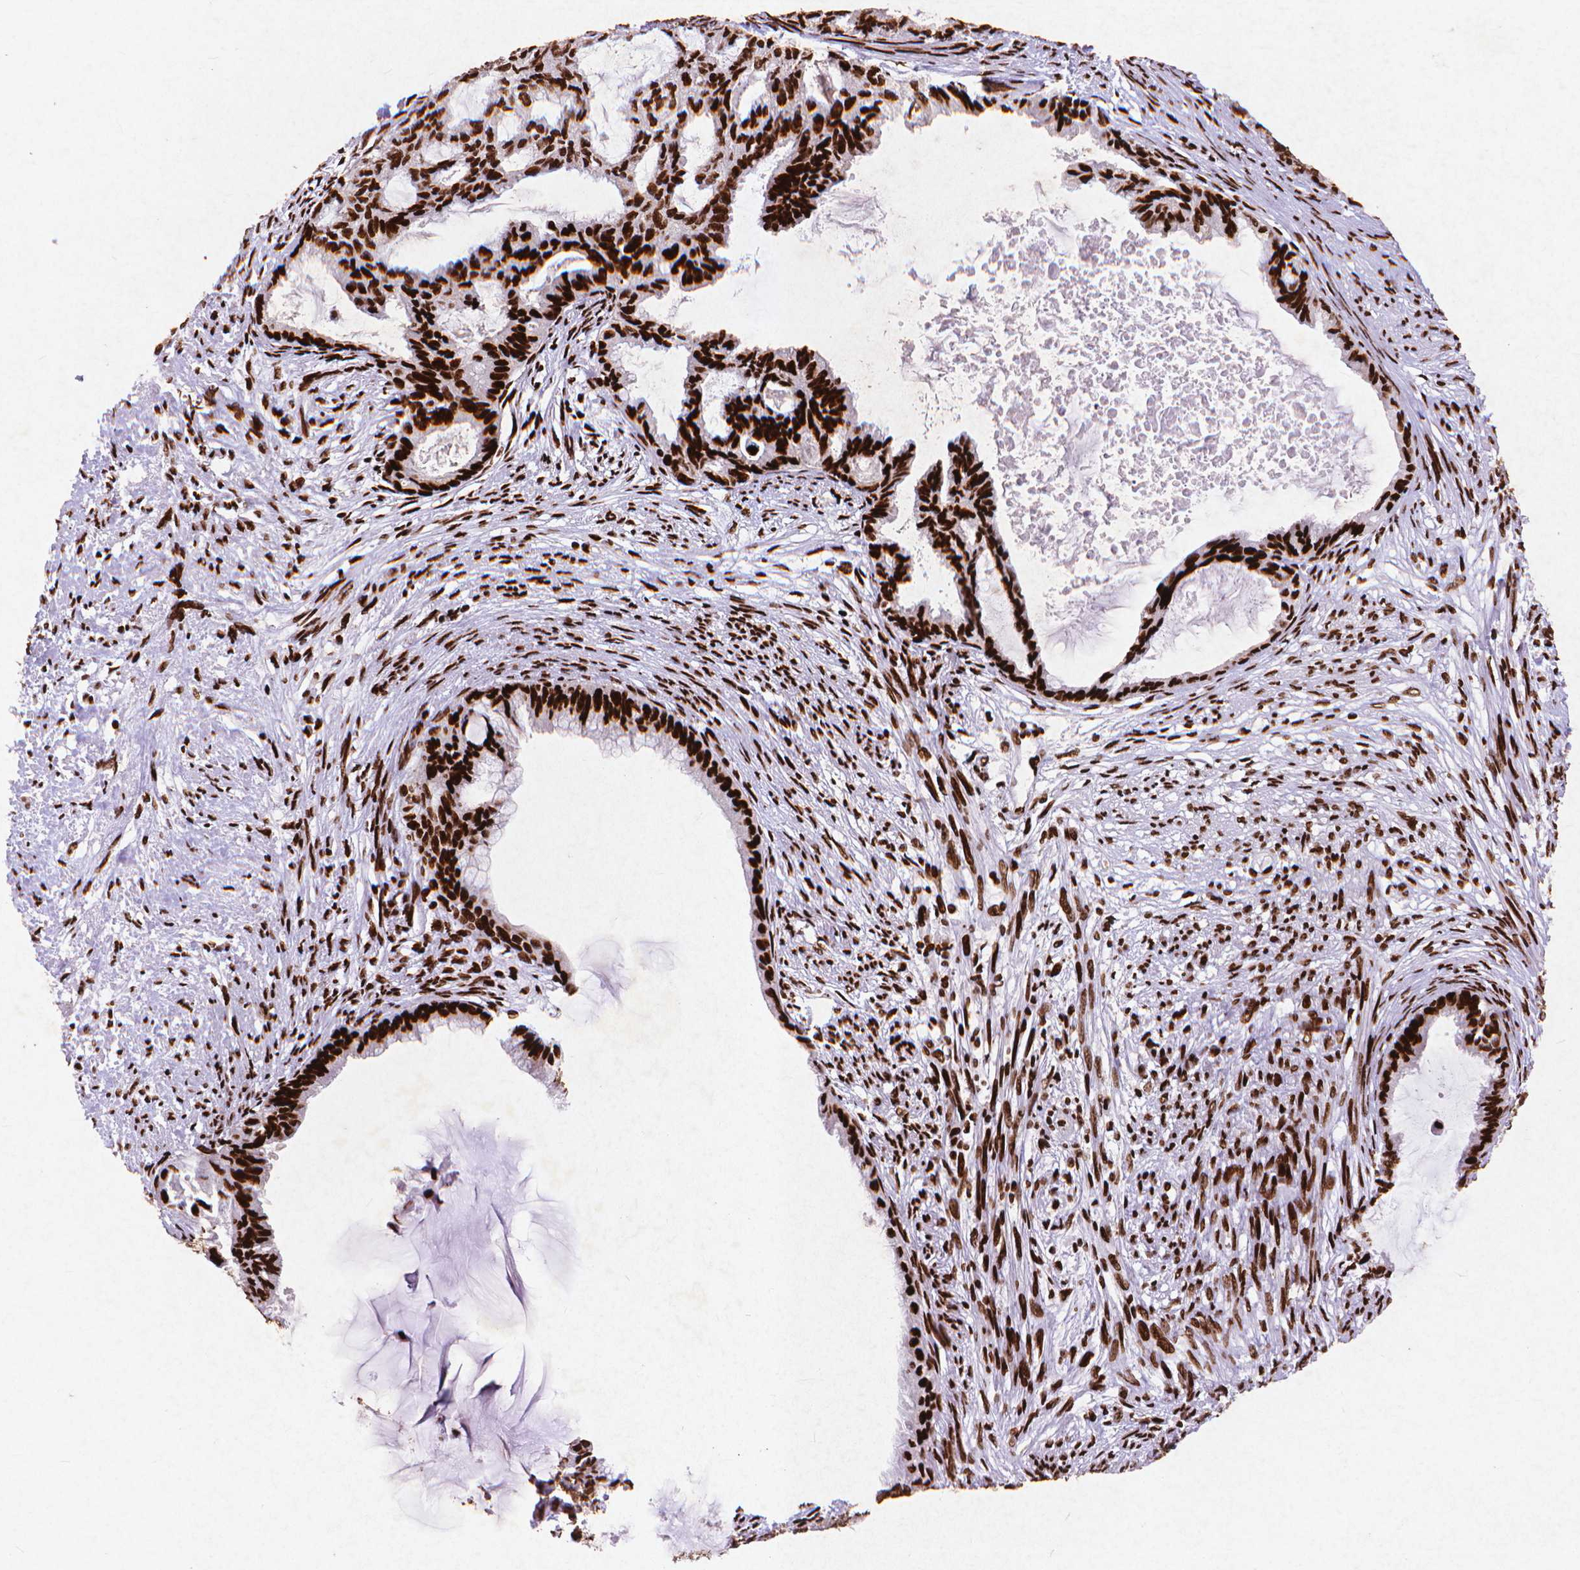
{"staining": {"intensity": "strong", "quantity": ">75%", "location": "nuclear"}, "tissue": "endometrial cancer", "cell_type": "Tumor cells", "image_type": "cancer", "snomed": [{"axis": "morphology", "description": "Adenocarcinoma, NOS"}, {"axis": "topography", "description": "Endometrium"}], "caption": "Tumor cells demonstrate high levels of strong nuclear staining in about >75% of cells in human endometrial adenocarcinoma.", "gene": "CITED2", "patient": {"sex": "female", "age": 86}}